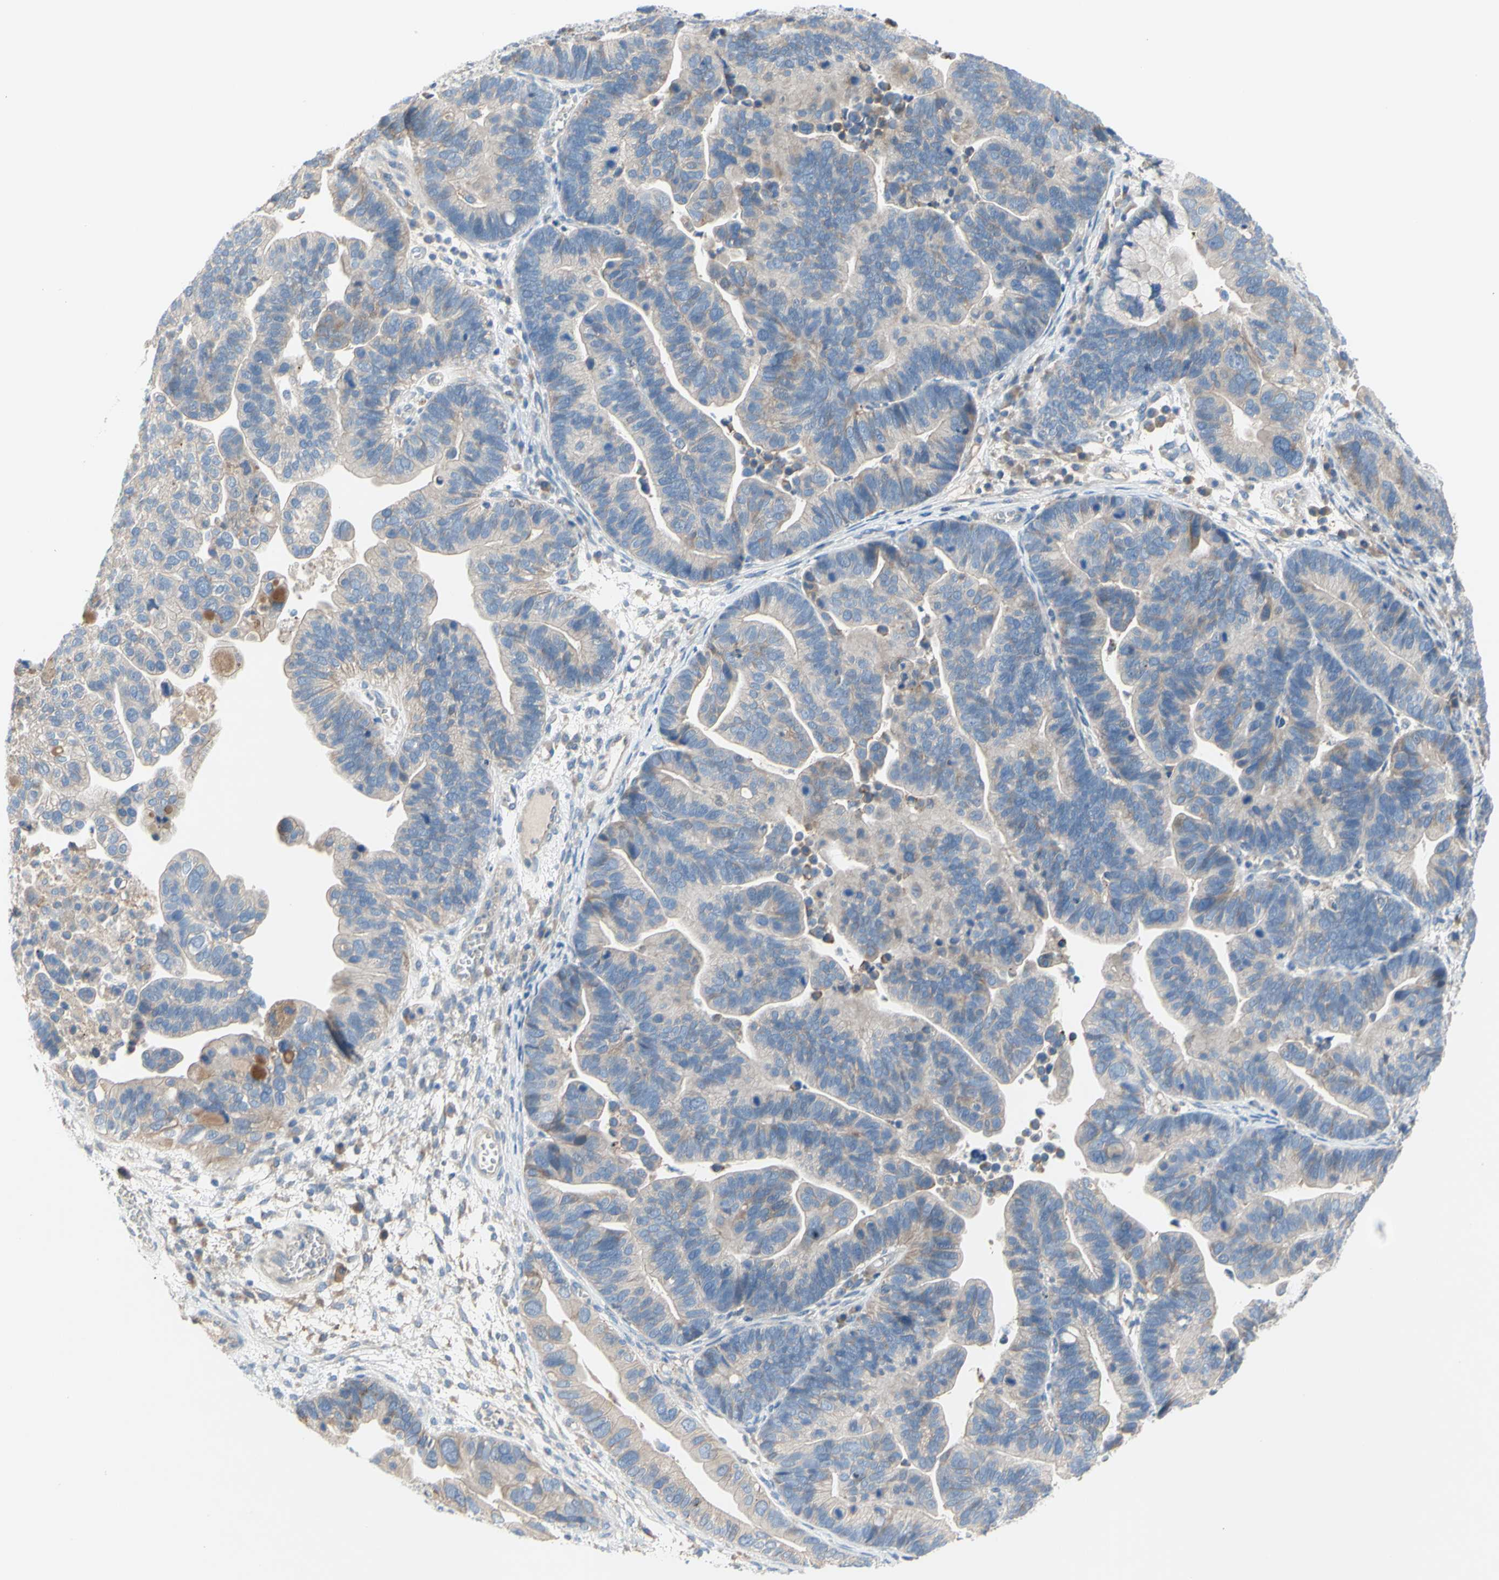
{"staining": {"intensity": "weak", "quantity": "<25%", "location": "cytoplasmic/membranous"}, "tissue": "ovarian cancer", "cell_type": "Tumor cells", "image_type": "cancer", "snomed": [{"axis": "morphology", "description": "Cystadenocarcinoma, serous, NOS"}, {"axis": "topography", "description": "Ovary"}], "caption": "Ovarian serous cystadenocarcinoma stained for a protein using immunohistochemistry (IHC) demonstrates no expression tumor cells.", "gene": "TMEM59L", "patient": {"sex": "female", "age": 56}}